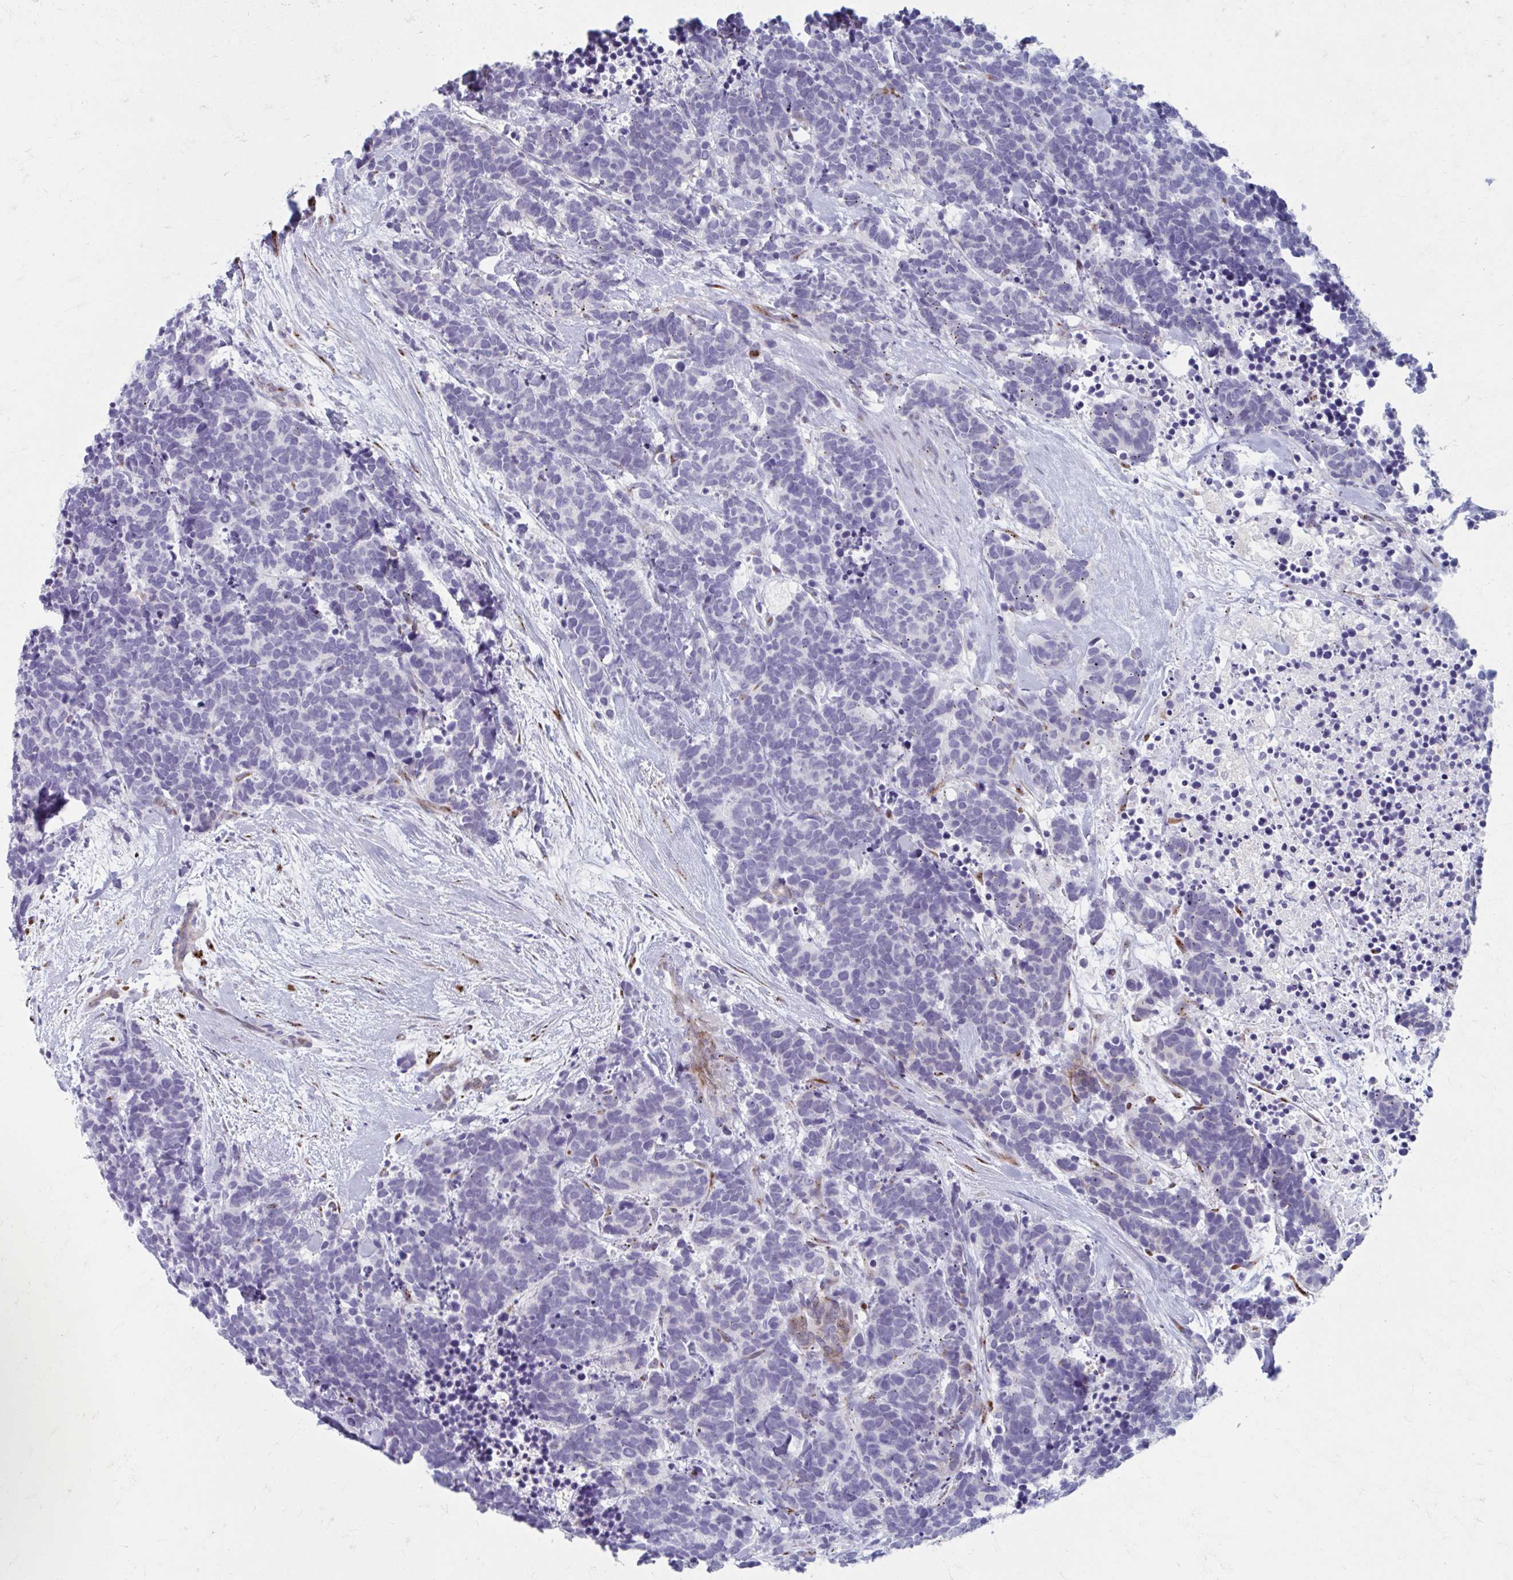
{"staining": {"intensity": "negative", "quantity": "none", "location": "none"}, "tissue": "carcinoid", "cell_type": "Tumor cells", "image_type": "cancer", "snomed": [{"axis": "morphology", "description": "Carcinoma, NOS"}, {"axis": "morphology", "description": "Carcinoid, malignant, NOS"}, {"axis": "topography", "description": "Prostate"}], "caption": "This is a image of immunohistochemistry staining of carcinoid, which shows no staining in tumor cells.", "gene": "OLFM2", "patient": {"sex": "male", "age": 57}}